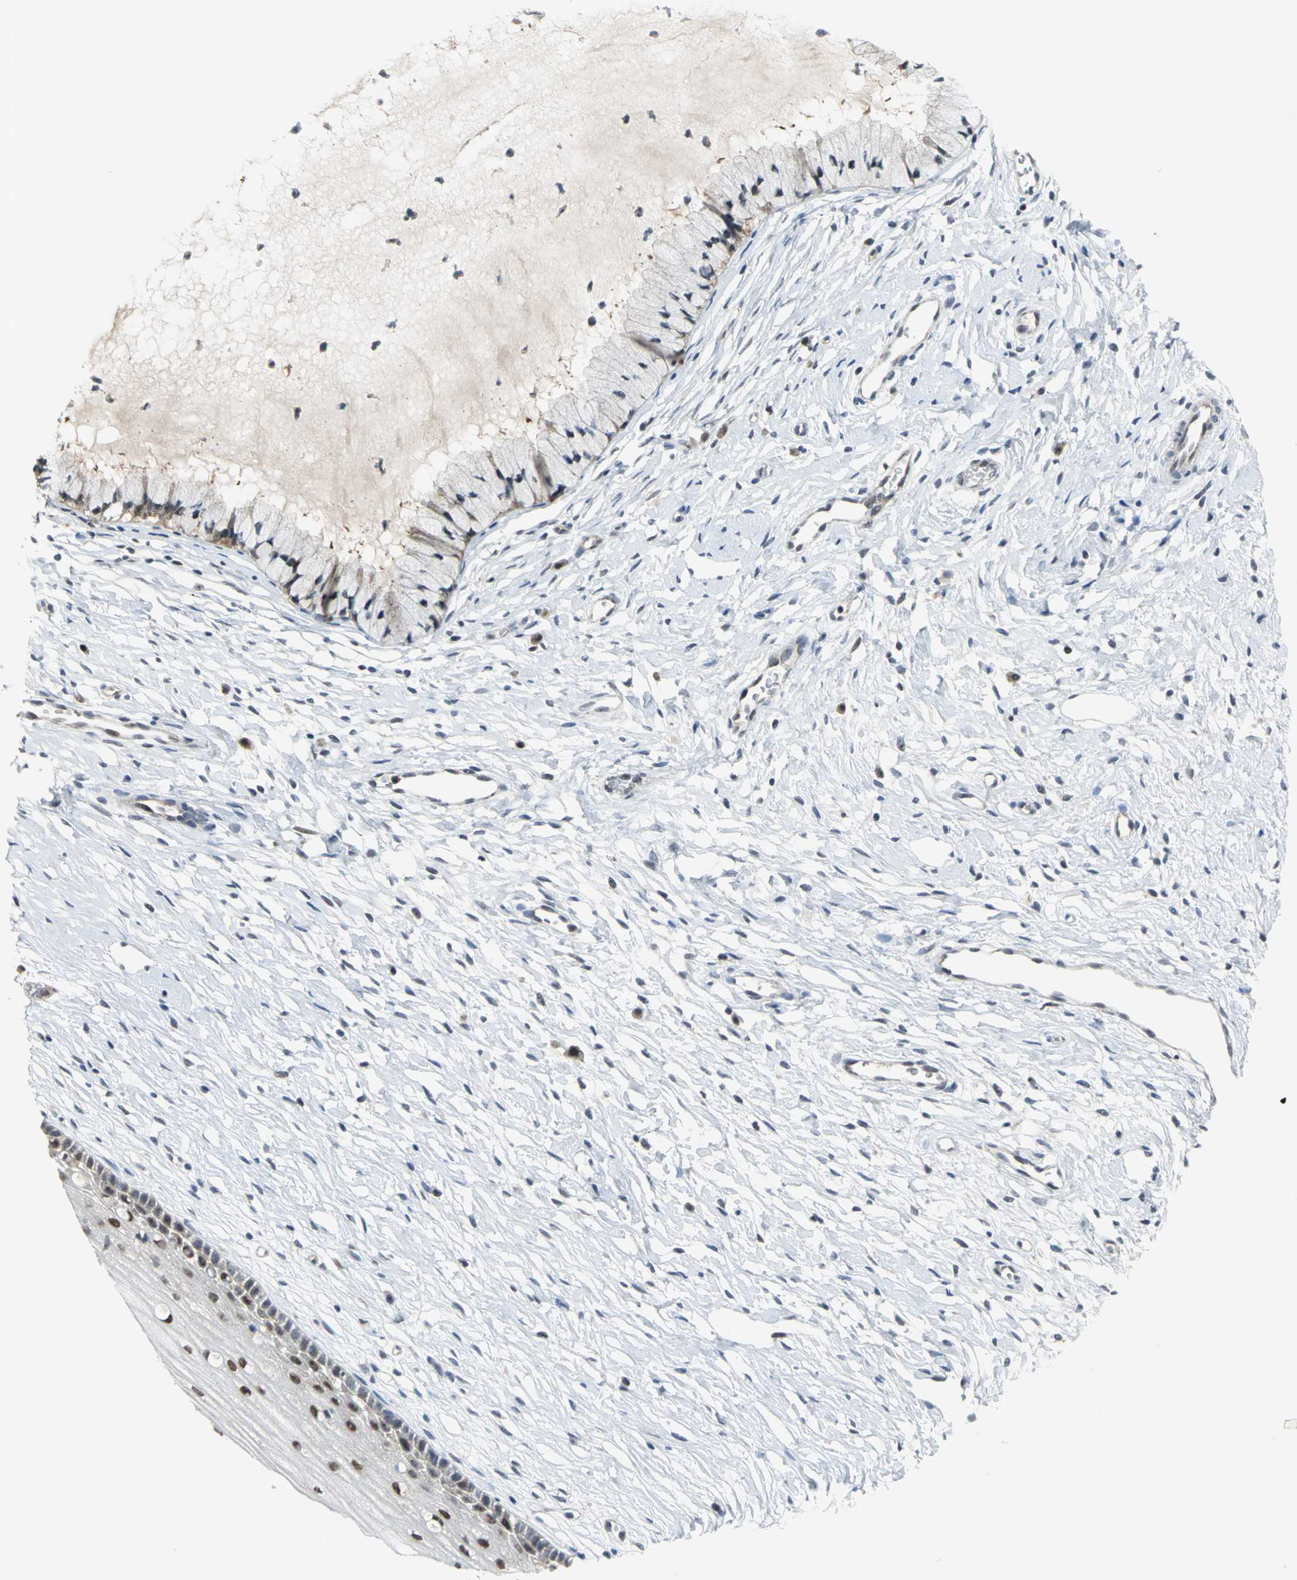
{"staining": {"intensity": "moderate", "quantity": "25%-75%", "location": "nuclear"}, "tissue": "cervix", "cell_type": "Glandular cells", "image_type": "normal", "snomed": [{"axis": "morphology", "description": "Normal tissue, NOS"}, {"axis": "topography", "description": "Cervix"}], "caption": "Protein staining exhibits moderate nuclear staining in approximately 25%-75% of glandular cells in unremarkable cervix.", "gene": "PSMA4", "patient": {"sex": "female", "age": 46}}